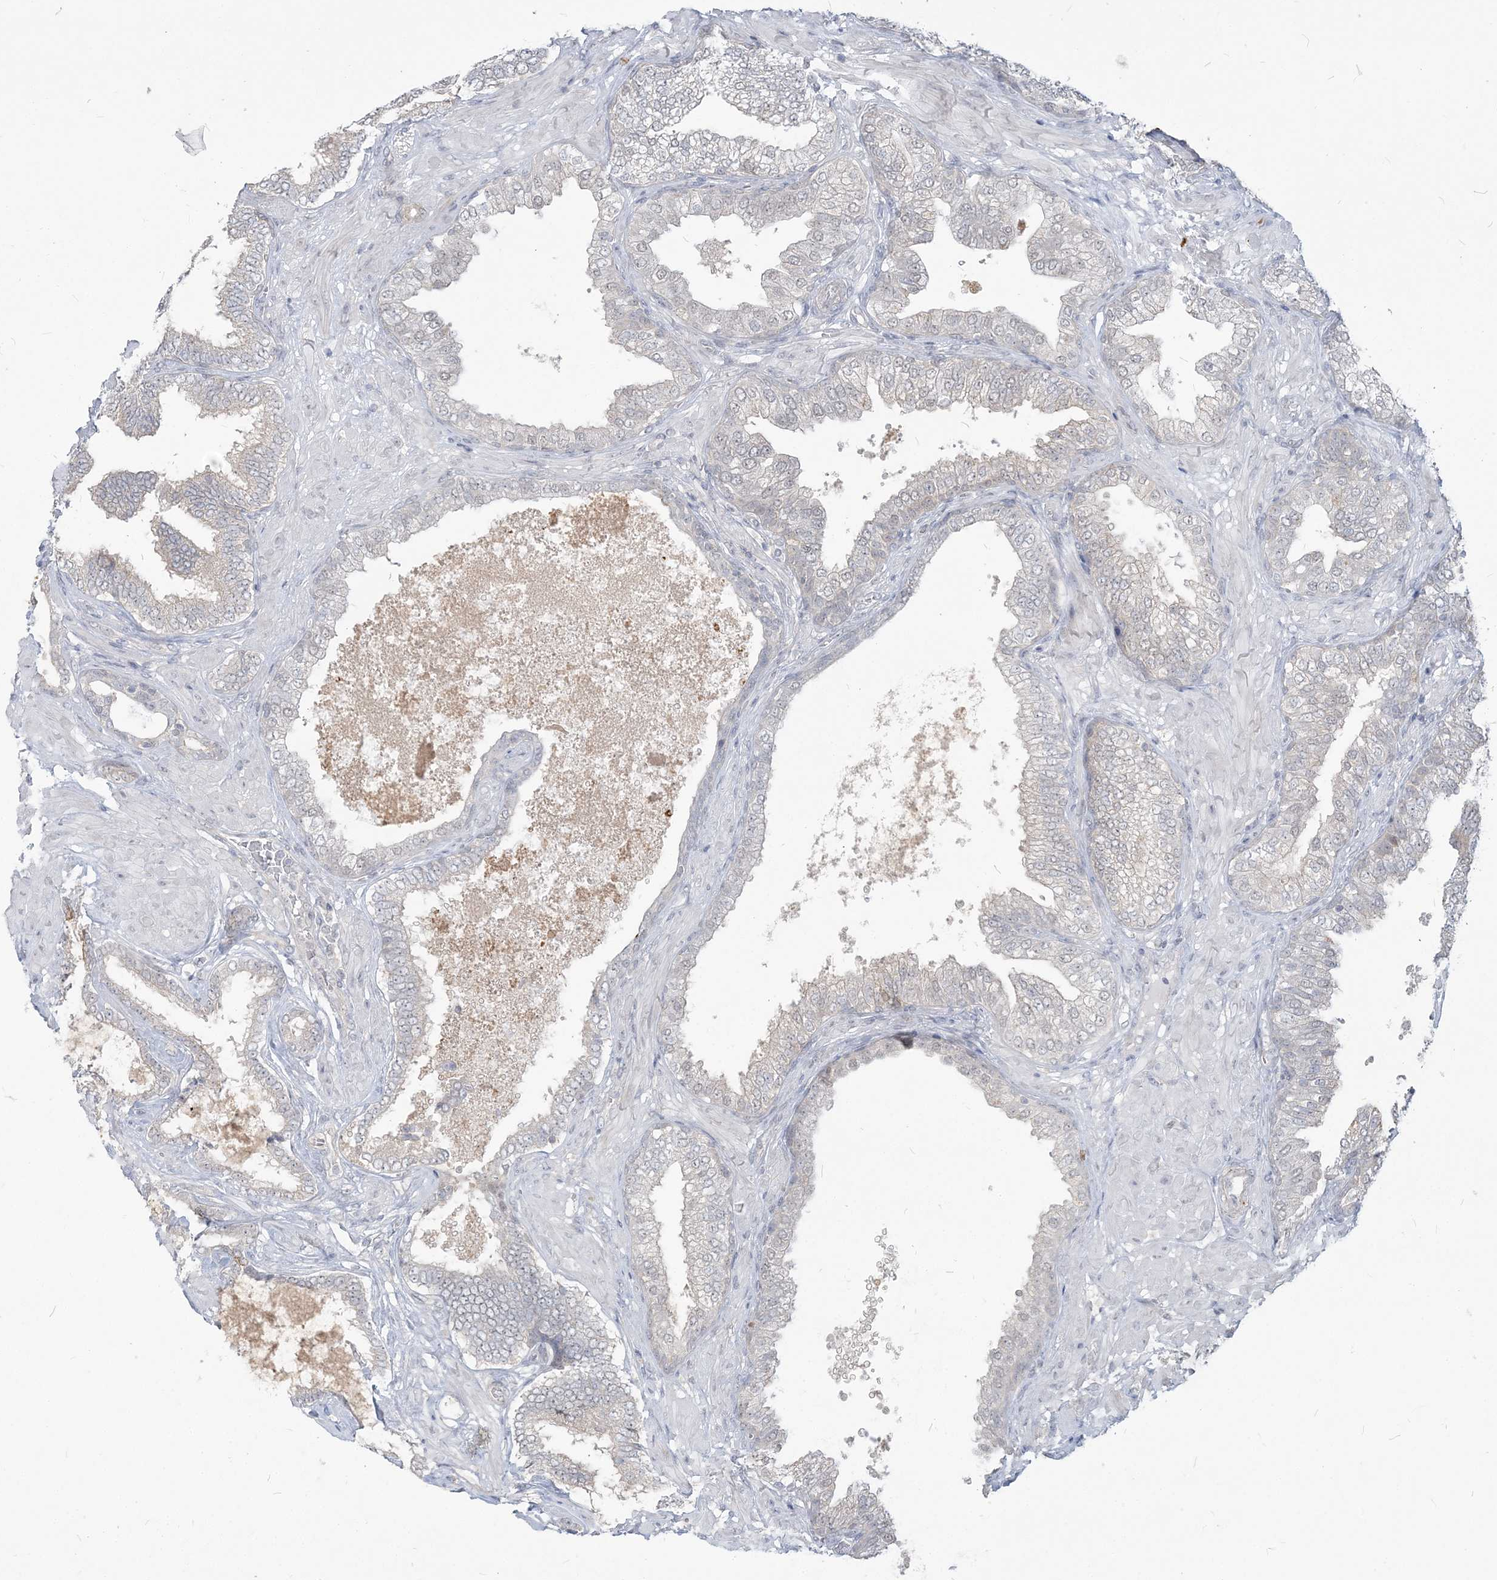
{"staining": {"intensity": "negative", "quantity": "none", "location": "none"}, "tissue": "prostate cancer", "cell_type": "Tumor cells", "image_type": "cancer", "snomed": [{"axis": "morphology", "description": "Adenocarcinoma, High grade"}, {"axis": "topography", "description": "Prostate"}], "caption": "Immunohistochemistry (IHC) micrograph of human prostate cancer stained for a protein (brown), which reveals no positivity in tumor cells.", "gene": "SDAD1", "patient": {"sex": "male", "age": 59}}